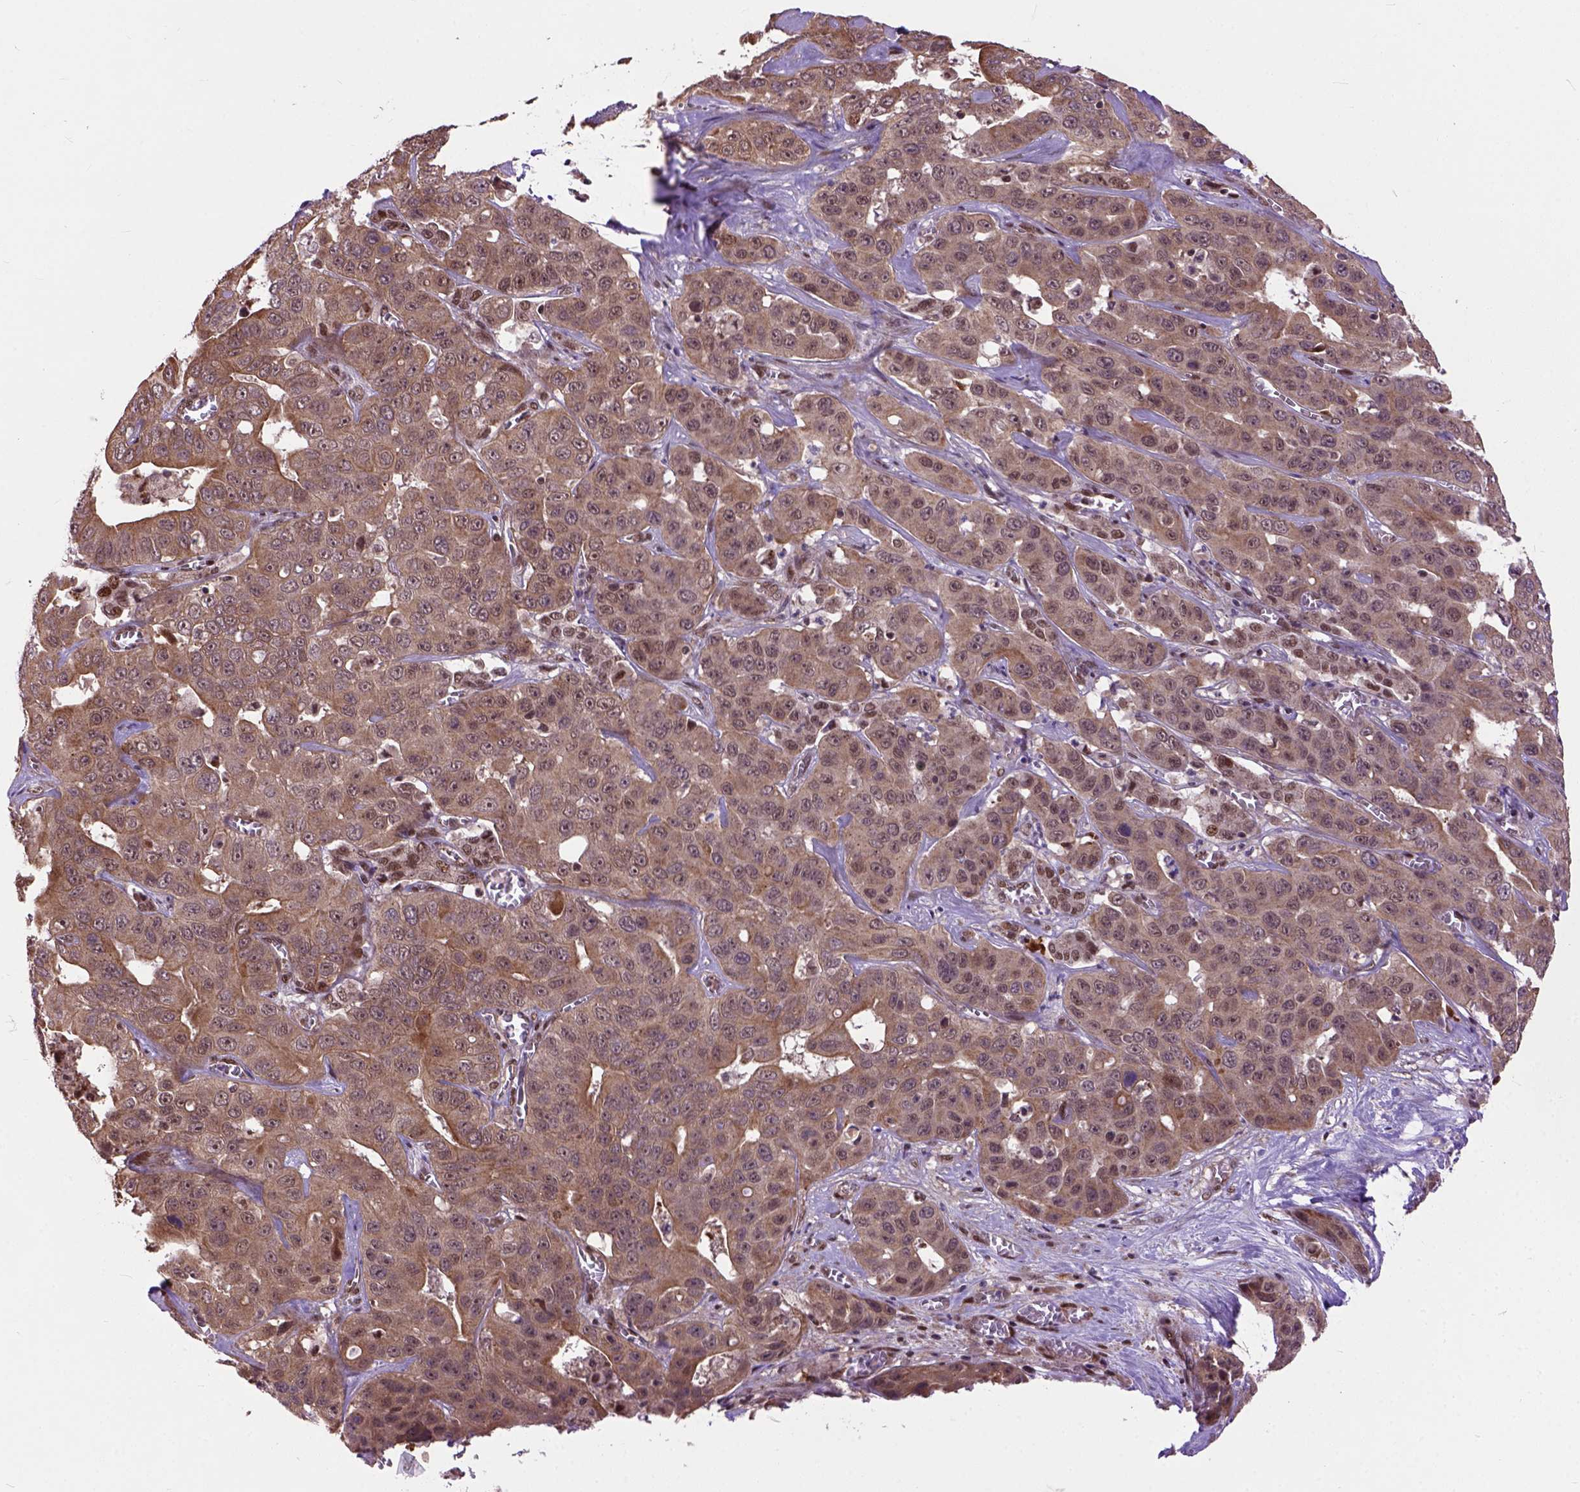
{"staining": {"intensity": "moderate", "quantity": "<25%", "location": "nuclear"}, "tissue": "liver cancer", "cell_type": "Tumor cells", "image_type": "cancer", "snomed": [{"axis": "morphology", "description": "Cholangiocarcinoma"}, {"axis": "topography", "description": "Liver"}], "caption": "Immunohistochemical staining of liver cancer shows low levels of moderate nuclear positivity in approximately <25% of tumor cells.", "gene": "ZNF630", "patient": {"sex": "female", "age": 52}}